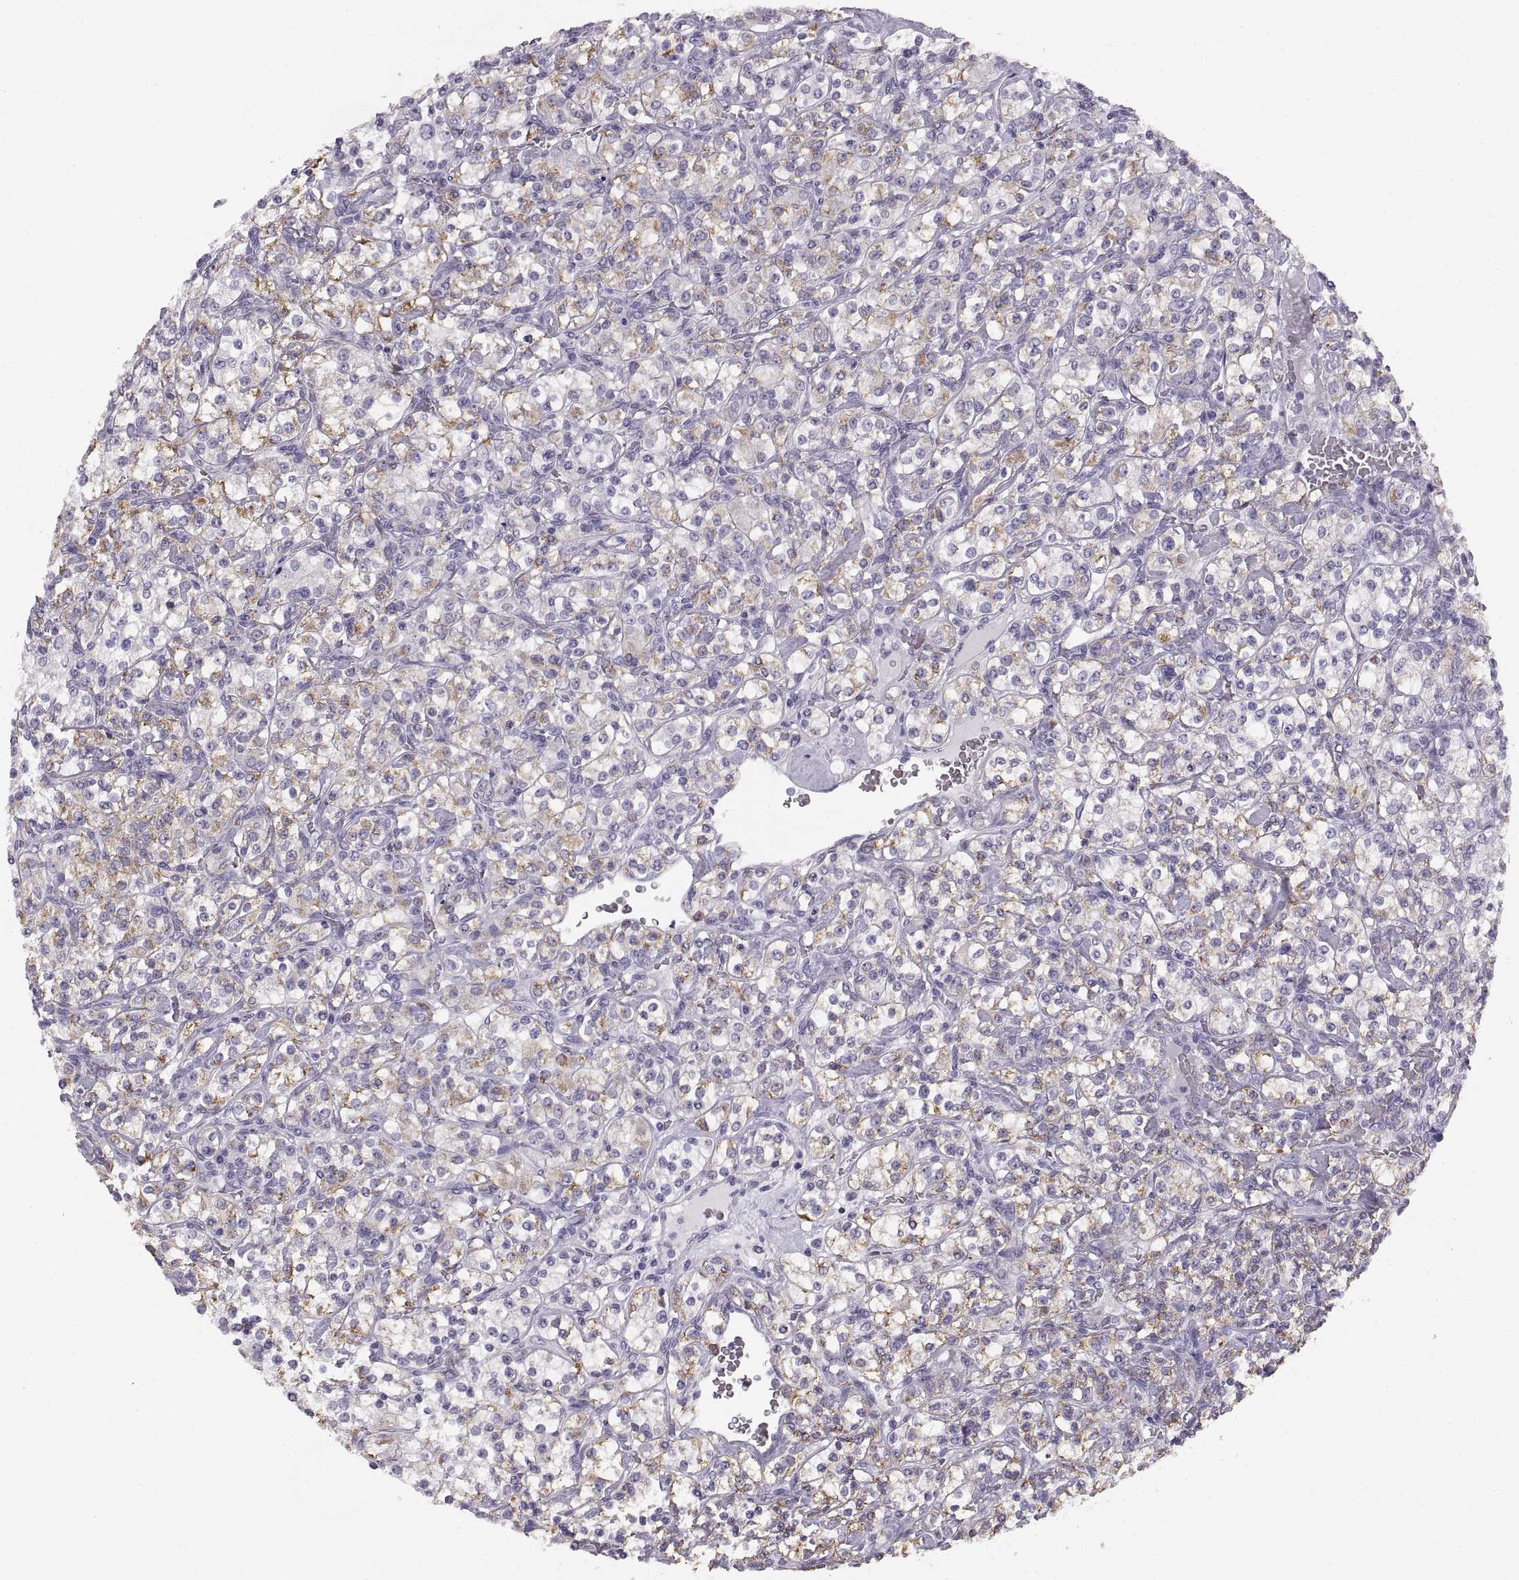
{"staining": {"intensity": "moderate", "quantity": "25%-75%", "location": "cytoplasmic/membranous"}, "tissue": "renal cancer", "cell_type": "Tumor cells", "image_type": "cancer", "snomed": [{"axis": "morphology", "description": "Adenocarcinoma, NOS"}, {"axis": "topography", "description": "Kidney"}], "caption": "Moderate cytoplasmic/membranous expression is identified in approximately 25%-75% of tumor cells in adenocarcinoma (renal).", "gene": "COL9A3", "patient": {"sex": "male", "age": 77}}